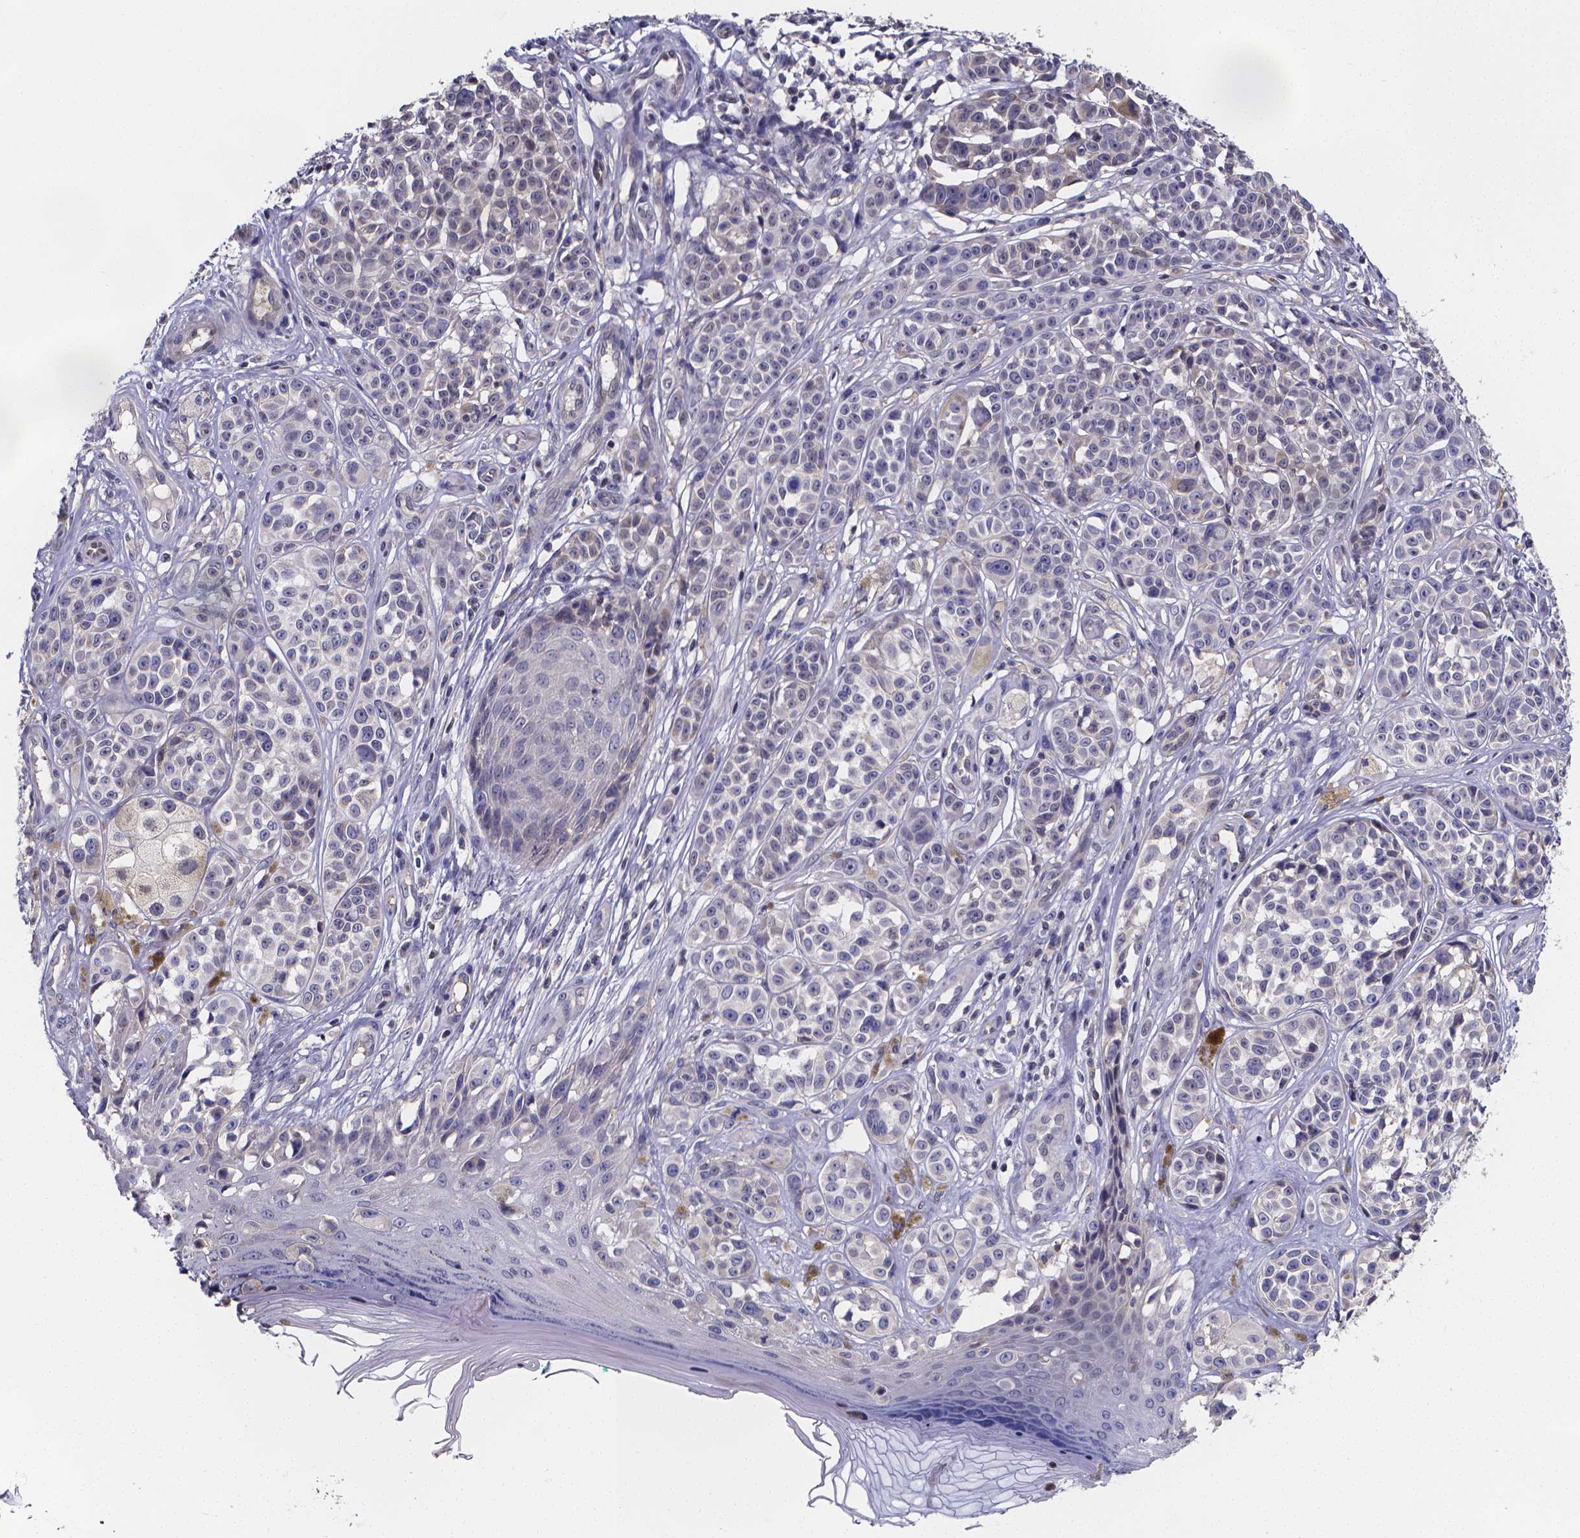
{"staining": {"intensity": "negative", "quantity": "none", "location": "none"}, "tissue": "melanoma", "cell_type": "Tumor cells", "image_type": "cancer", "snomed": [{"axis": "morphology", "description": "Malignant melanoma, NOS"}, {"axis": "topography", "description": "Skin"}], "caption": "Immunohistochemical staining of human malignant melanoma shows no significant positivity in tumor cells.", "gene": "PAH", "patient": {"sex": "female", "age": 90}}